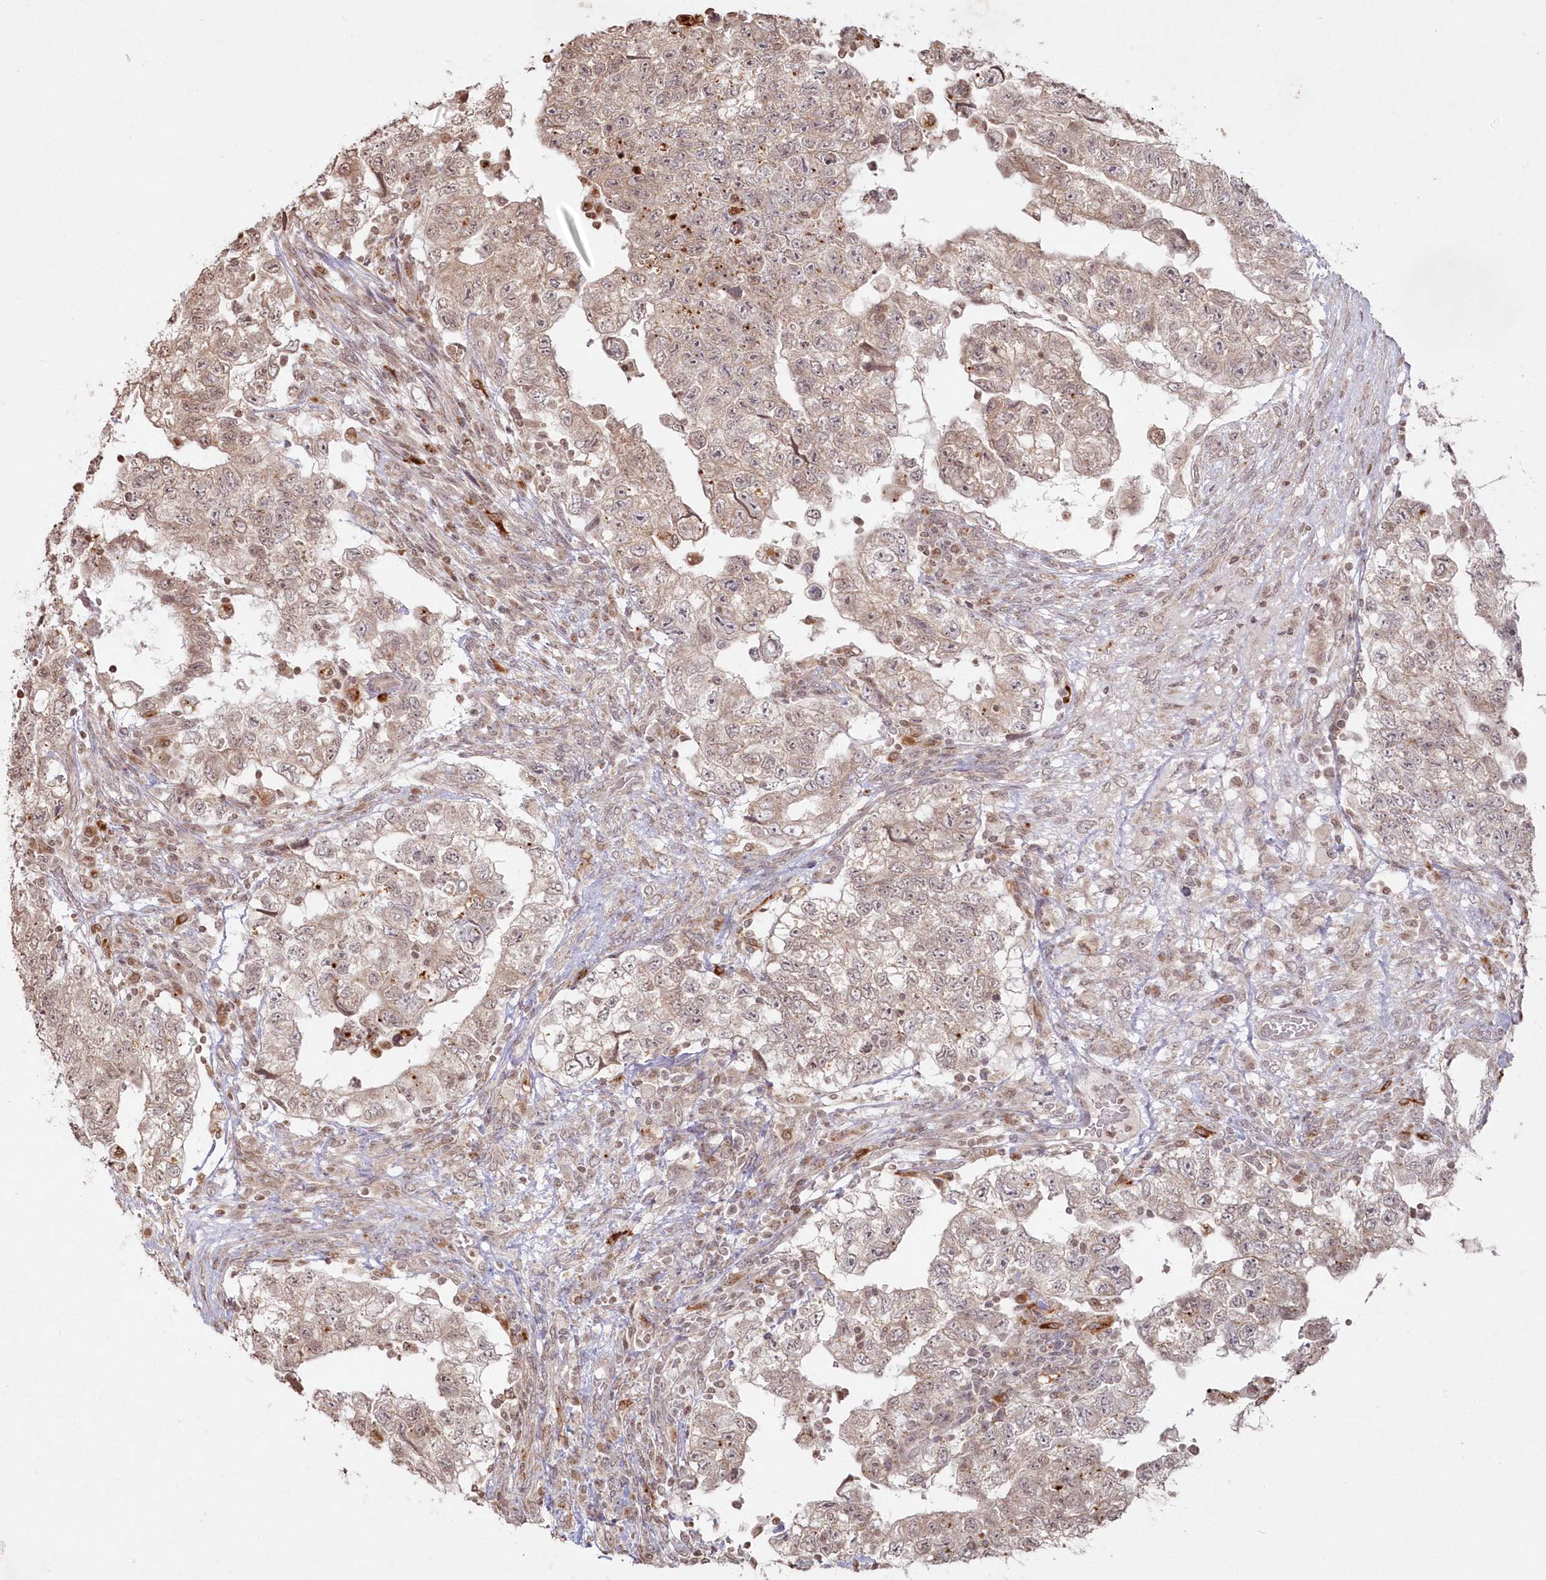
{"staining": {"intensity": "weak", "quantity": "25%-75%", "location": "nuclear"}, "tissue": "testis cancer", "cell_type": "Tumor cells", "image_type": "cancer", "snomed": [{"axis": "morphology", "description": "Carcinoma, Embryonal, NOS"}, {"axis": "topography", "description": "Testis"}], "caption": "Embryonal carcinoma (testis) stained with DAB (3,3'-diaminobenzidine) immunohistochemistry displays low levels of weak nuclear staining in approximately 25%-75% of tumor cells. The staining was performed using DAB (3,3'-diaminobenzidine) to visualize the protein expression in brown, while the nuclei were stained in blue with hematoxylin (Magnification: 20x).", "gene": "ARSB", "patient": {"sex": "male", "age": 36}}